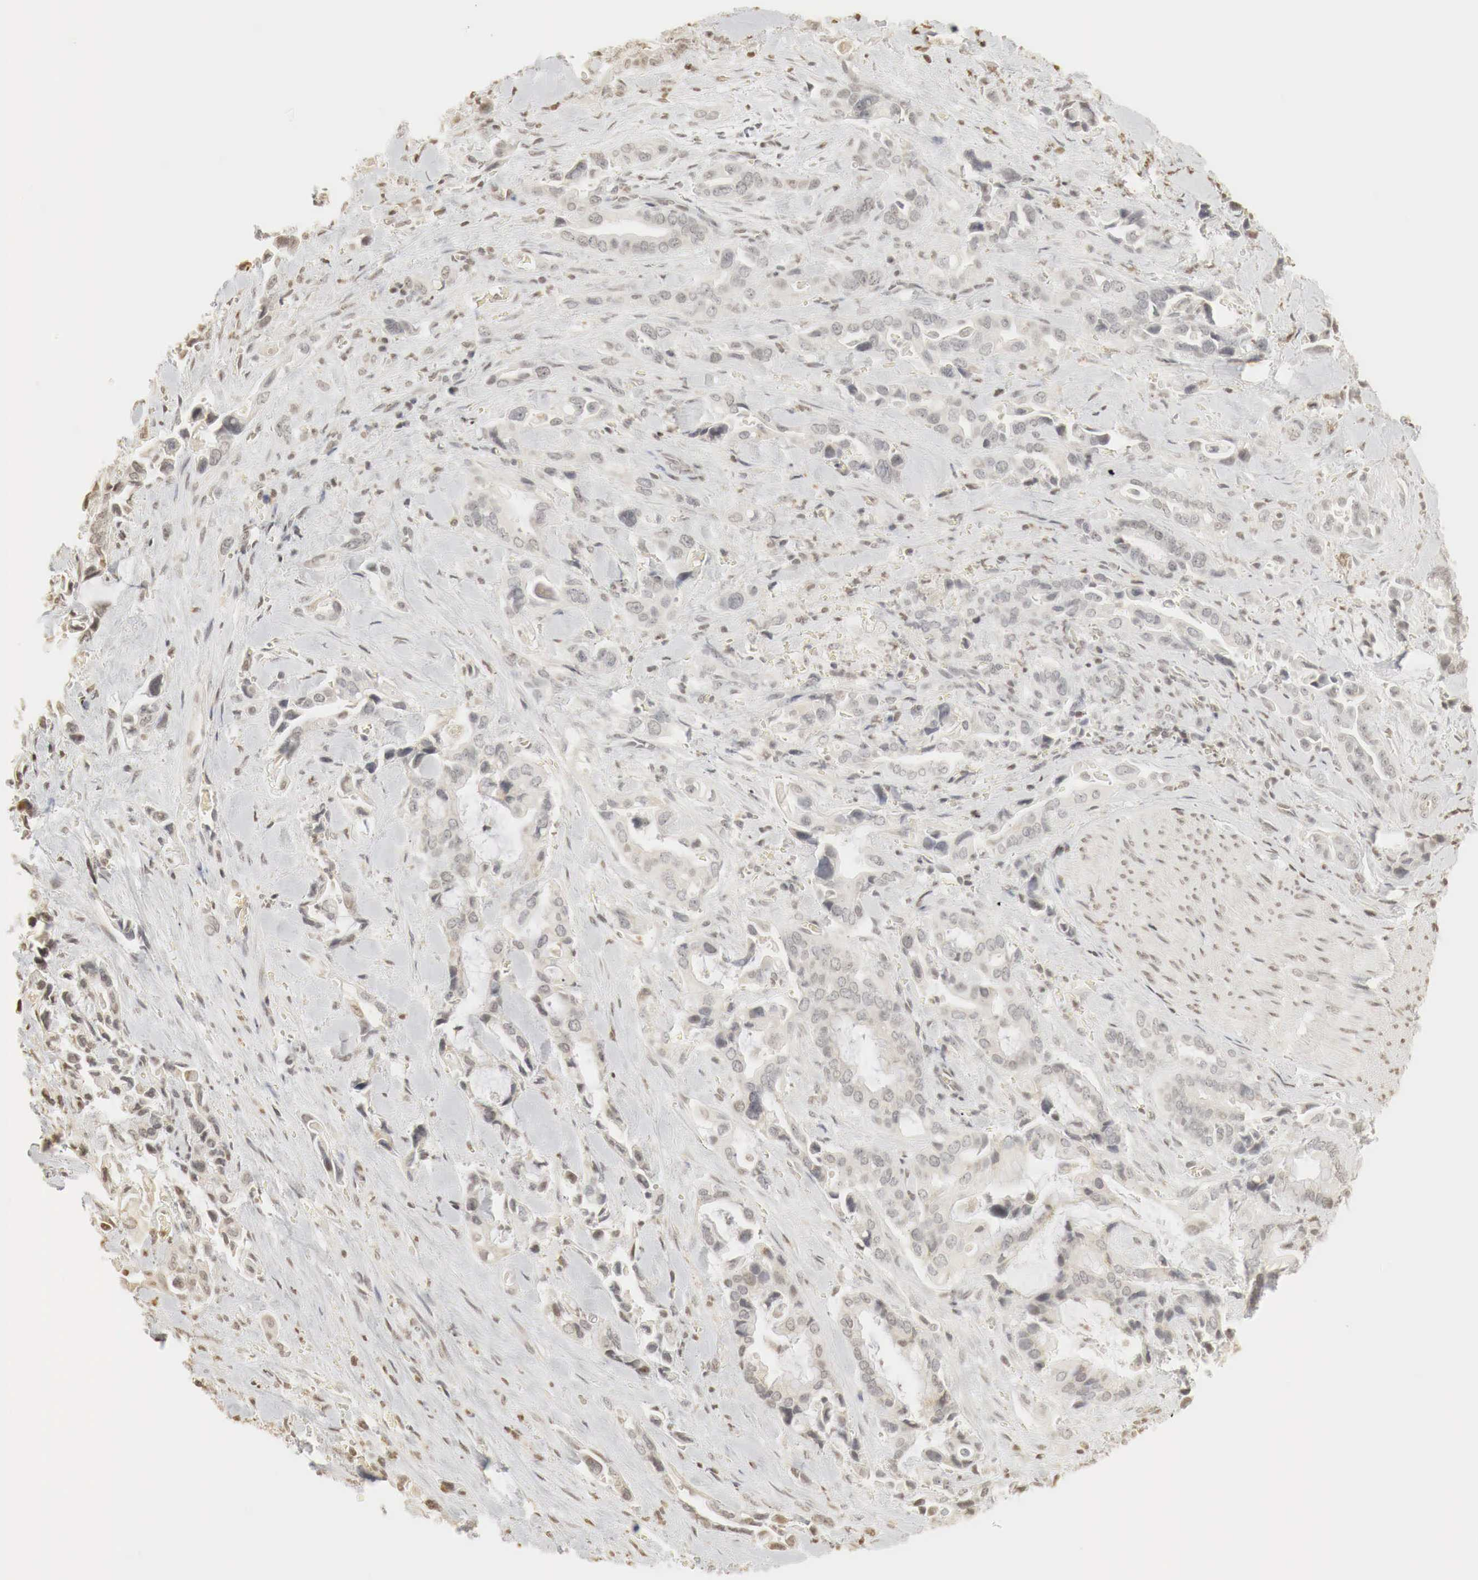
{"staining": {"intensity": "weak", "quantity": "25%-75%", "location": "nuclear"}, "tissue": "pancreatic cancer", "cell_type": "Tumor cells", "image_type": "cancer", "snomed": [{"axis": "morphology", "description": "Adenocarcinoma, NOS"}, {"axis": "topography", "description": "Pancreas"}], "caption": "Immunohistochemical staining of pancreatic adenocarcinoma displays low levels of weak nuclear protein staining in about 25%-75% of tumor cells. The protein of interest is stained brown, and the nuclei are stained in blue (DAB IHC with brightfield microscopy, high magnification).", "gene": "ERBB4", "patient": {"sex": "male", "age": 69}}